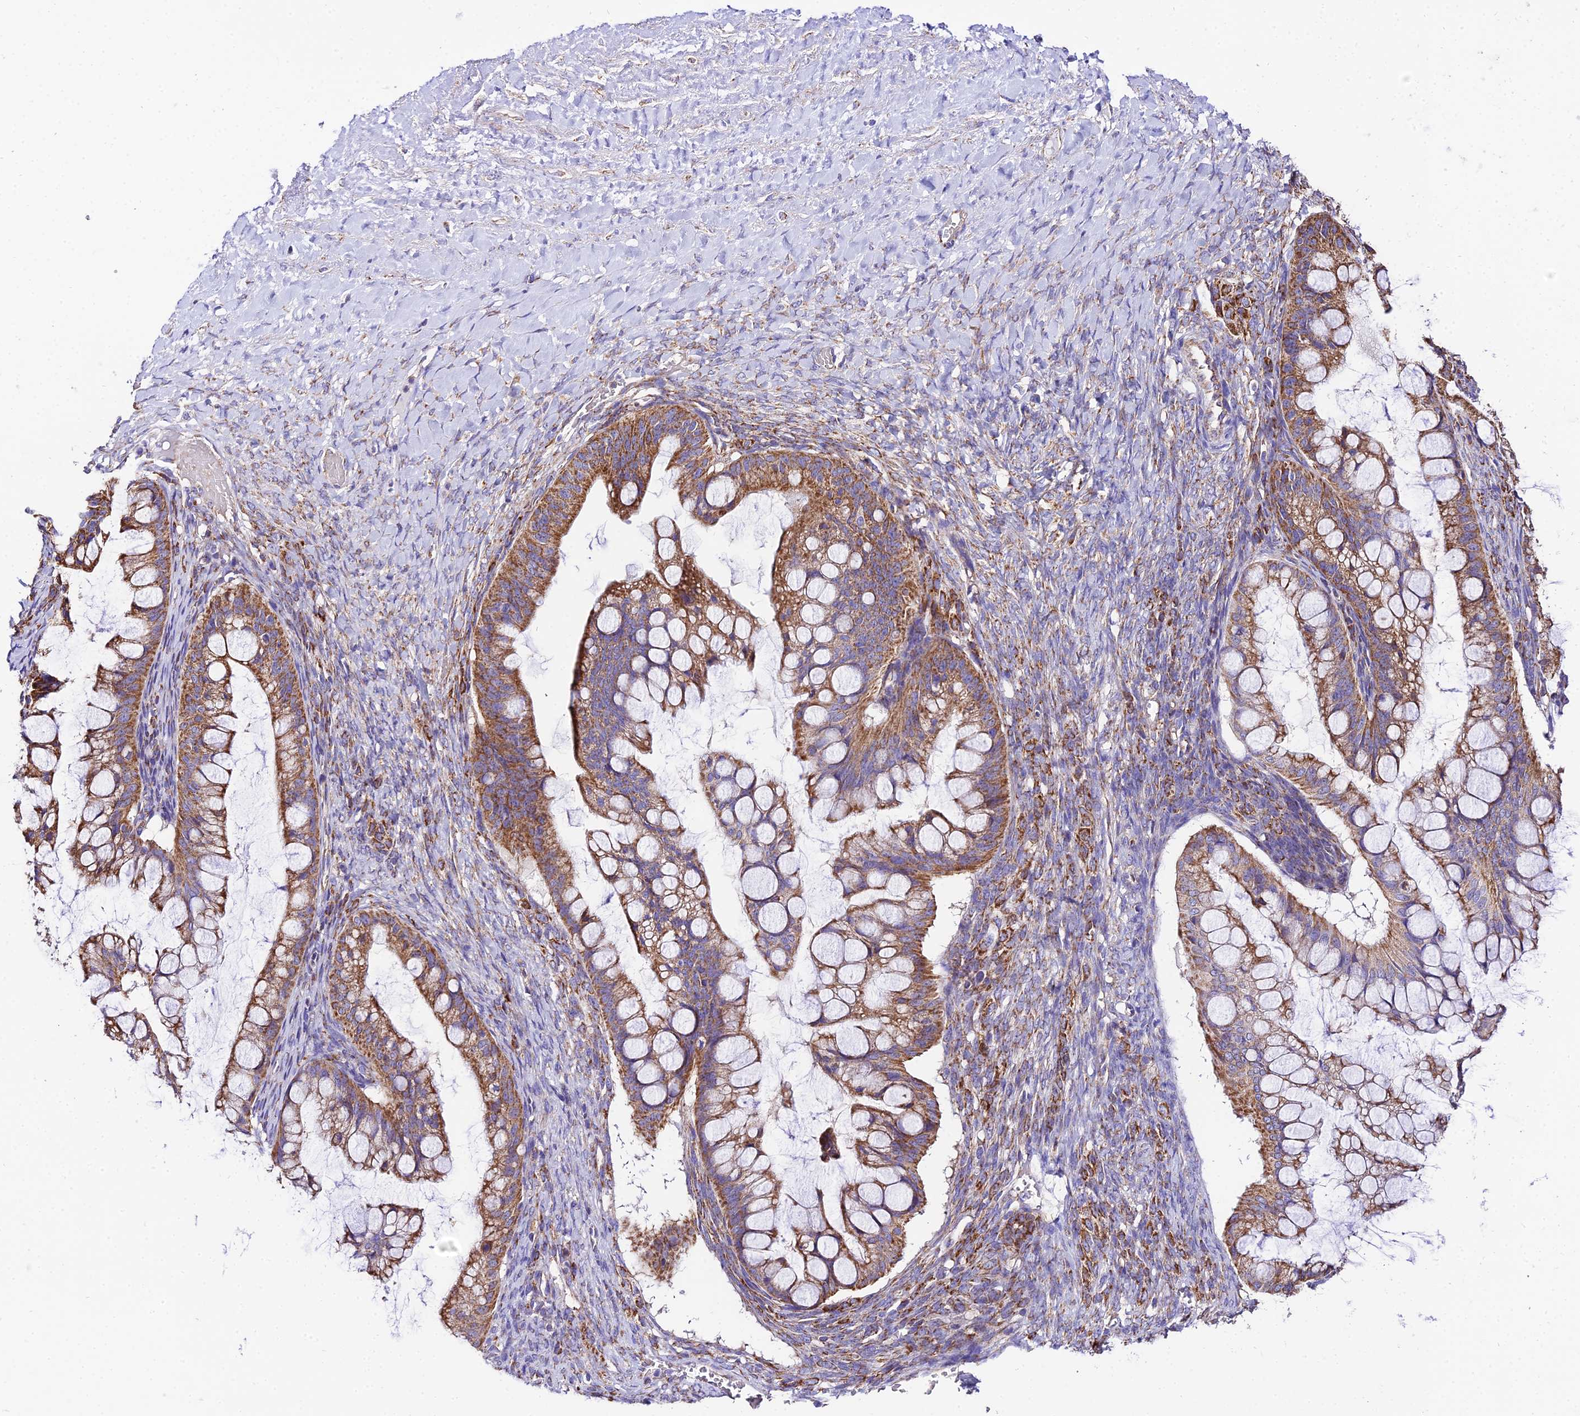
{"staining": {"intensity": "moderate", "quantity": ">75%", "location": "cytoplasmic/membranous"}, "tissue": "ovarian cancer", "cell_type": "Tumor cells", "image_type": "cancer", "snomed": [{"axis": "morphology", "description": "Cystadenocarcinoma, mucinous, NOS"}, {"axis": "topography", "description": "Ovary"}], "caption": "An IHC micrograph of neoplastic tissue is shown. Protein staining in brown highlights moderate cytoplasmic/membranous positivity in ovarian mucinous cystadenocarcinoma within tumor cells. (brown staining indicates protein expression, while blue staining denotes nuclei).", "gene": "OCIAD1", "patient": {"sex": "female", "age": 73}}